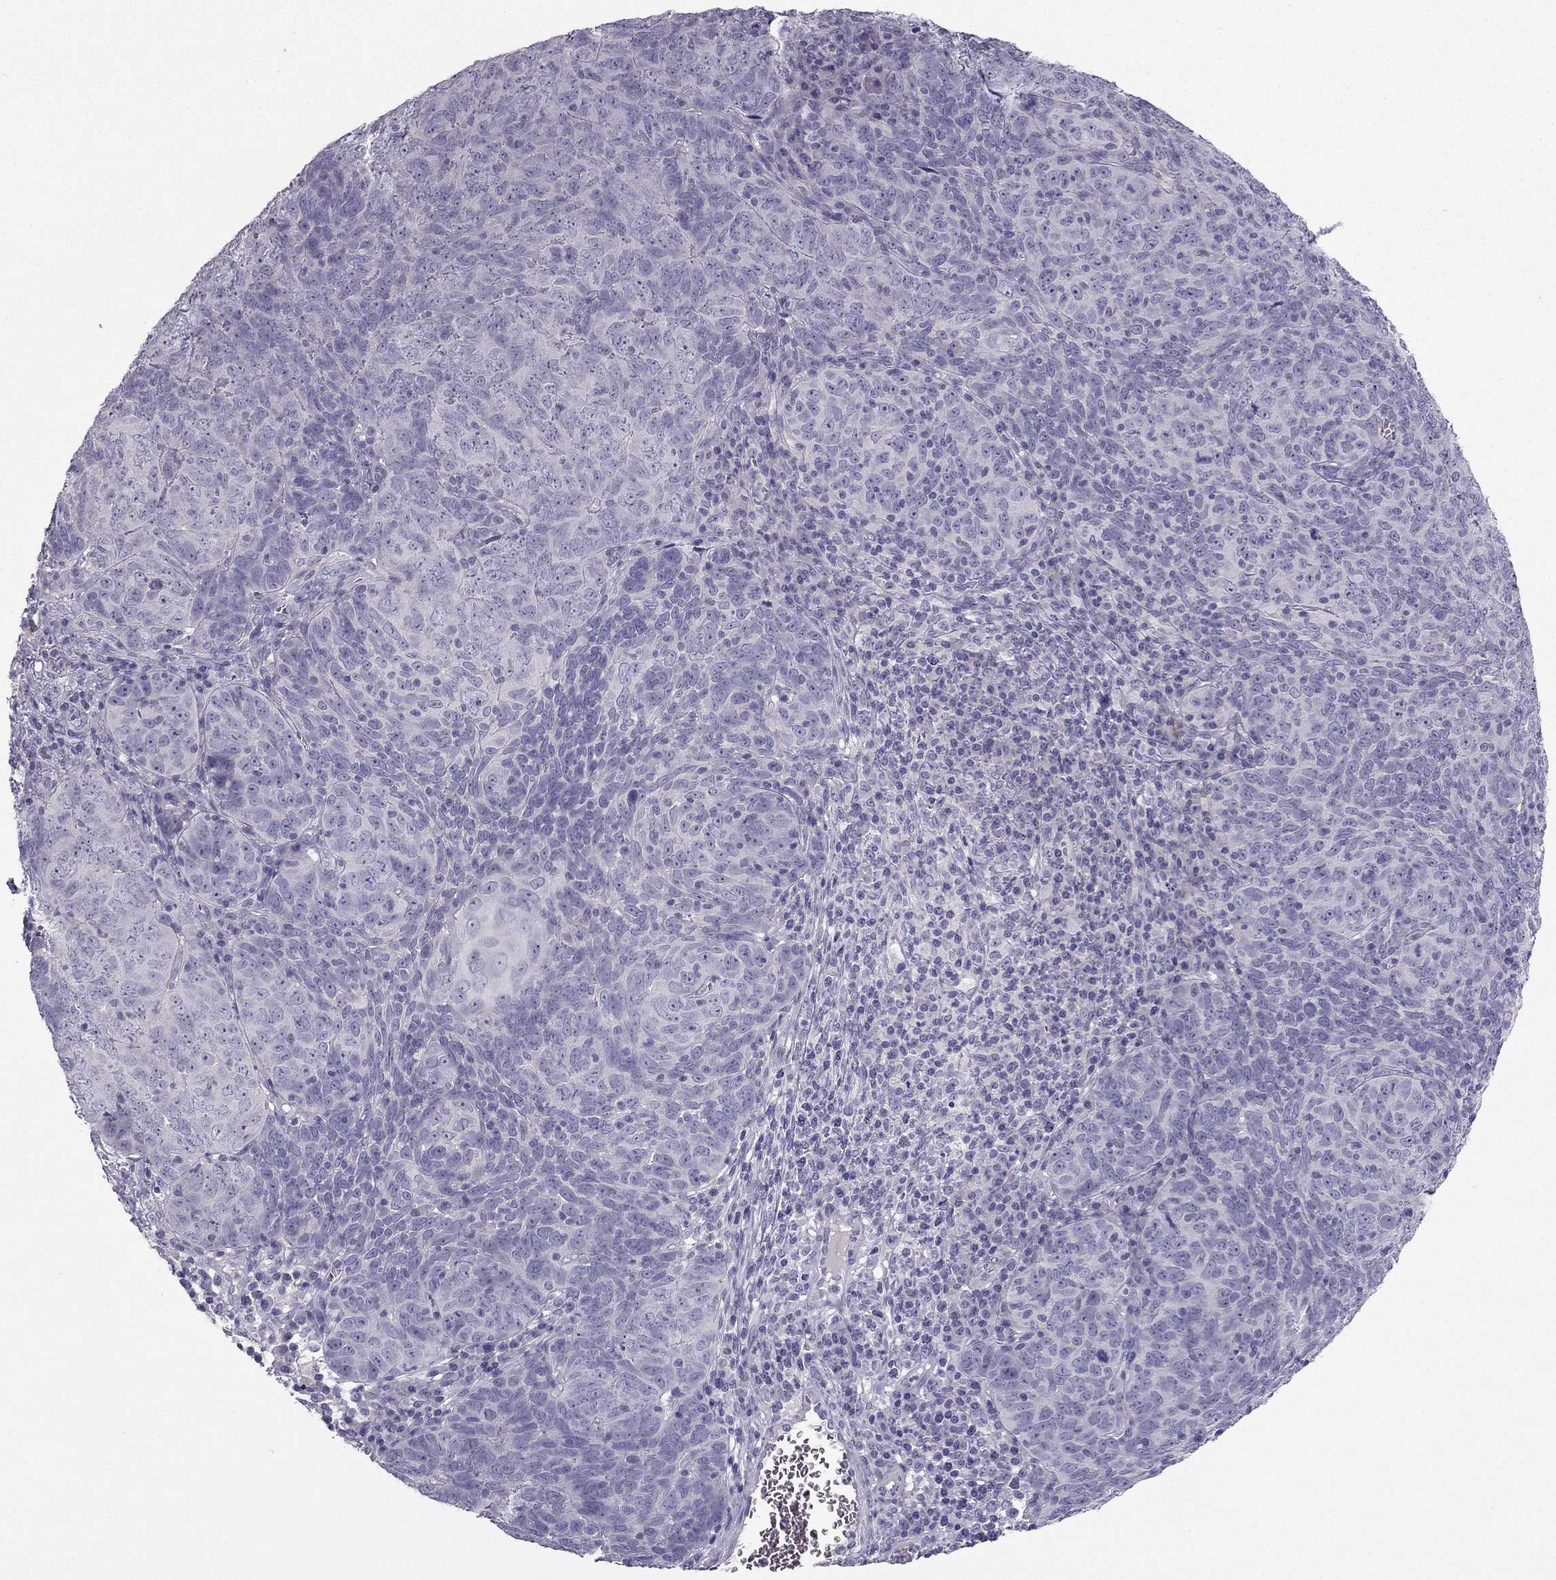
{"staining": {"intensity": "negative", "quantity": "none", "location": "none"}, "tissue": "skin cancer", "cell_type": "Tumor cells", "image_type": "cancer", "snomed": [{"axis": "morphology", "description": "Squamous cell carcinoma, NOS"}, {"axis": "topography", "description": "Skin"}, {"axis": "topography", "description": "Anal"}], "caption": "An image of skin cancer (squamous cell carcinoma) stained for a protein demonstrates no brown staining in tumor cells. (DAB immunohistochemistry (IHC) visualized using brightfield microscopy, high magnification).", "gene": "LMTK3", "patient": {"sex": "female", "age": 51}}